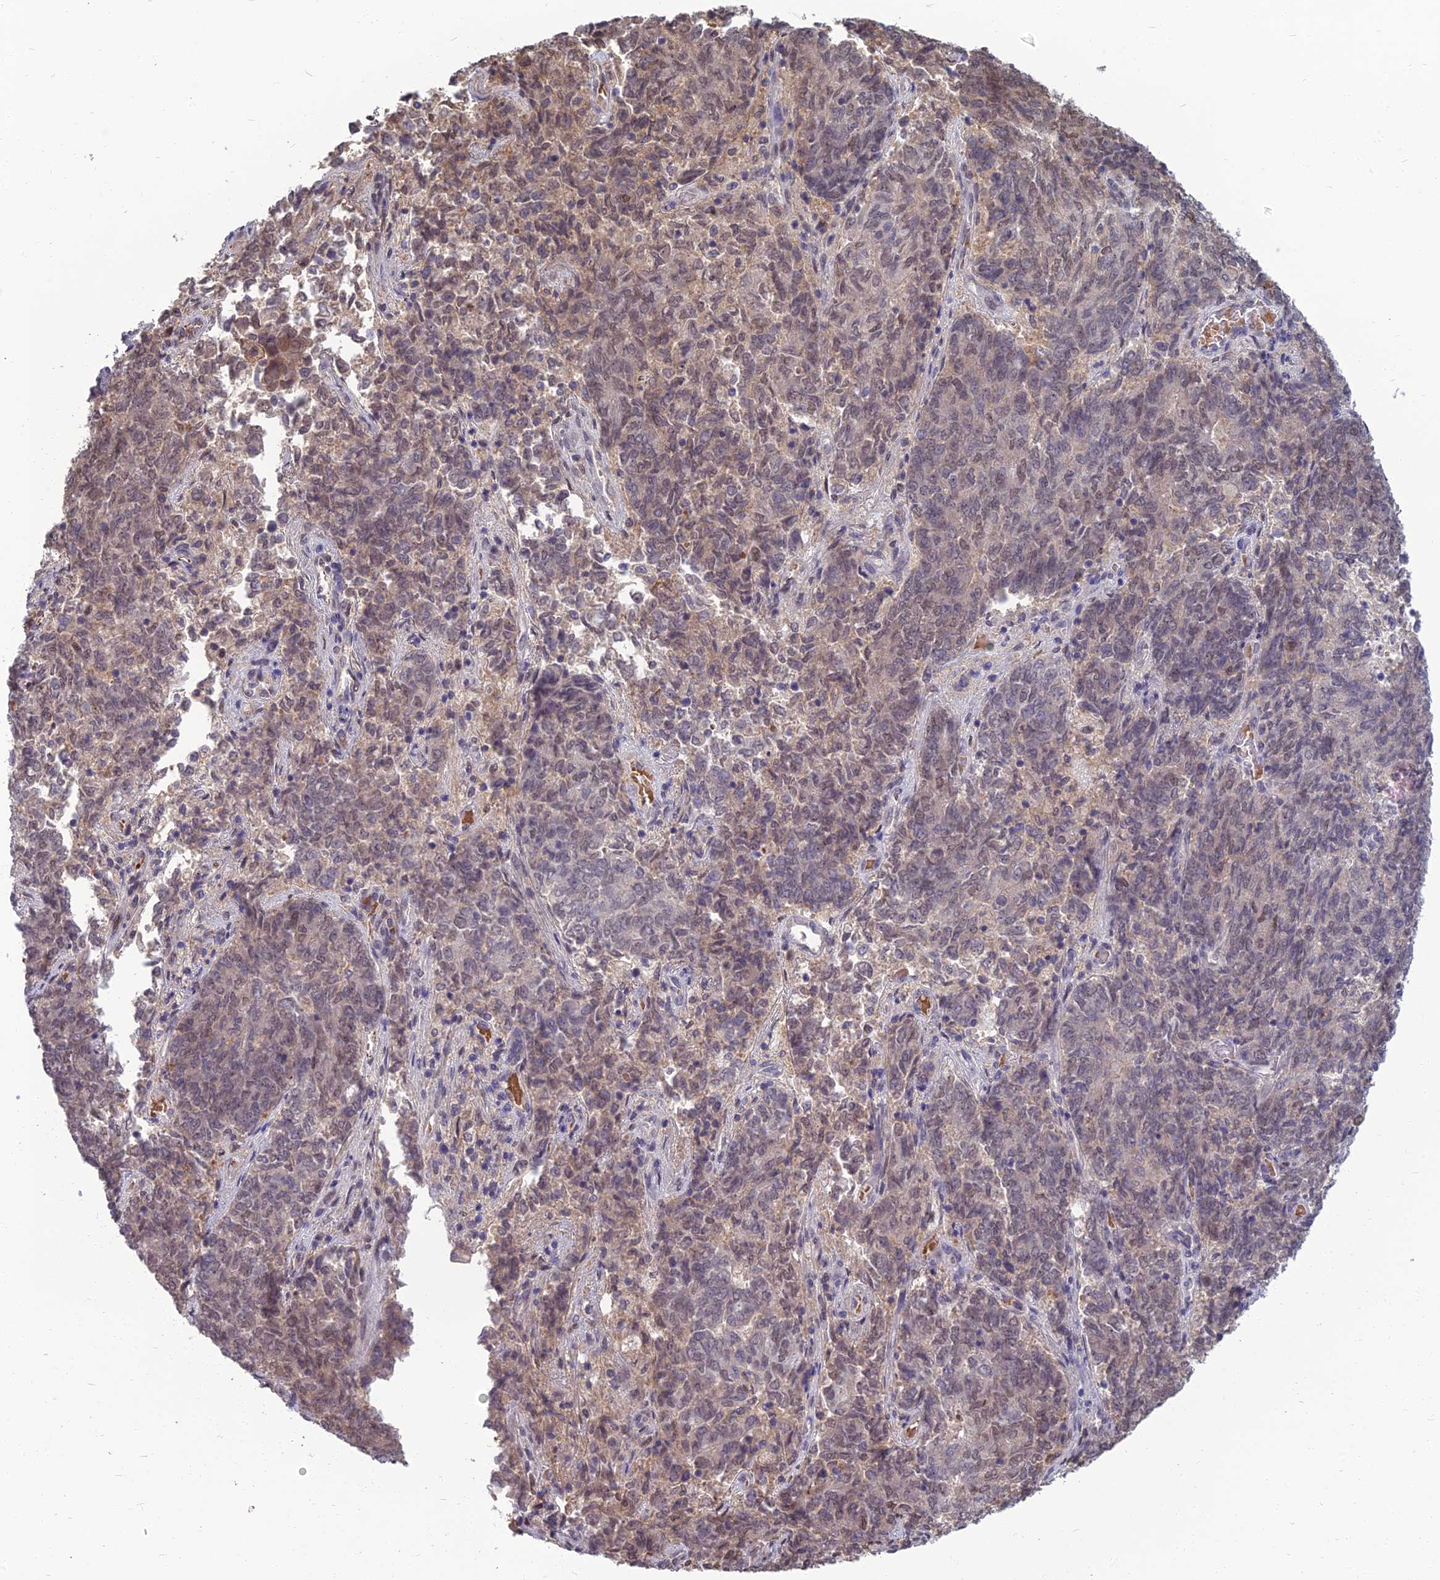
{"staining": {"intensity": "moderate", "quantity": "<25%", "location": "nuclear"}, "tissue": "endometrial cancer", "cell_type": "Tumor cells", "image_type": "cancer", "snomed": [{"axis": "morphology", "description": "Adenocarcinoma, NOS"}, {"axis": "topography", "description": "Endometrium"}], "caption": "Tumor cells demonstrate moderate nuclear positivity in about <25% of cells in endometrial adenocarcinoma. (DAB (3,3'-diaminobenzidine) = brown stain, brightfield microscopy at high magnification).", "gene": "NR4A3", "patient": {"sex": "female", "age": 80}}